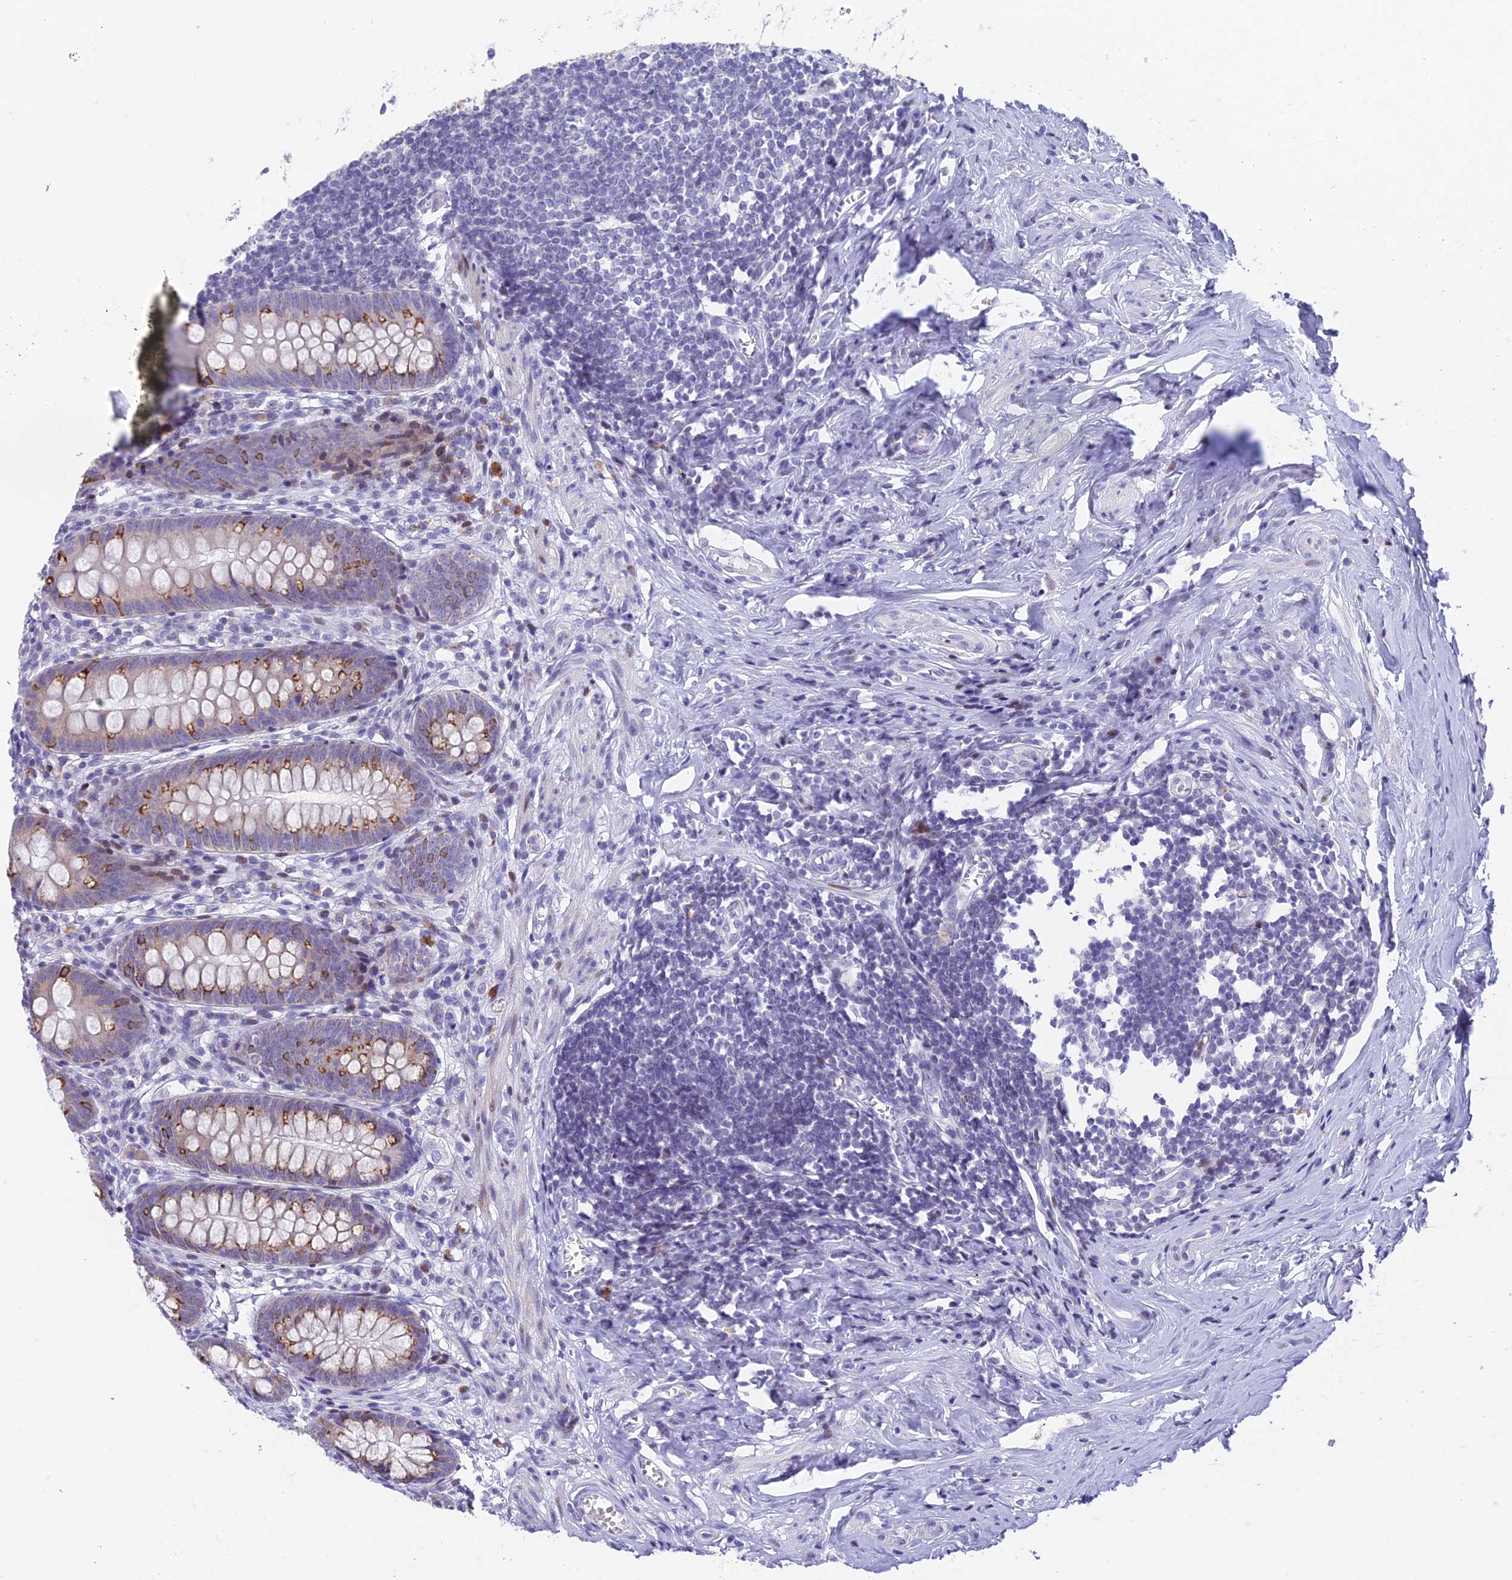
{"staining": {"intensity": "moderate", "quantity": "25%-75%", "location": "cytoplasmic/membranous"}, "tissue": "appendix", "cell_type": "Glandular cells", "image_type": "normal", "snomed": [{"axis": "morphology", "description": "Normal tissue, NOS"}, {"axis": "topography", "description": "Appendix"}], "caption": "The photomicrograph demonstrates immunohistochemical staining of benign appendix. There is moderate cytoplasmic/membranous positivity is seen in about 25%-75% of glandular cells. (DAB (3,3'-diaminobenzidine) IHC, brown staining for protein, blue staining for nuclei).", "gene": "REXO5", "patient": {"sex": "female", "age": 51}}